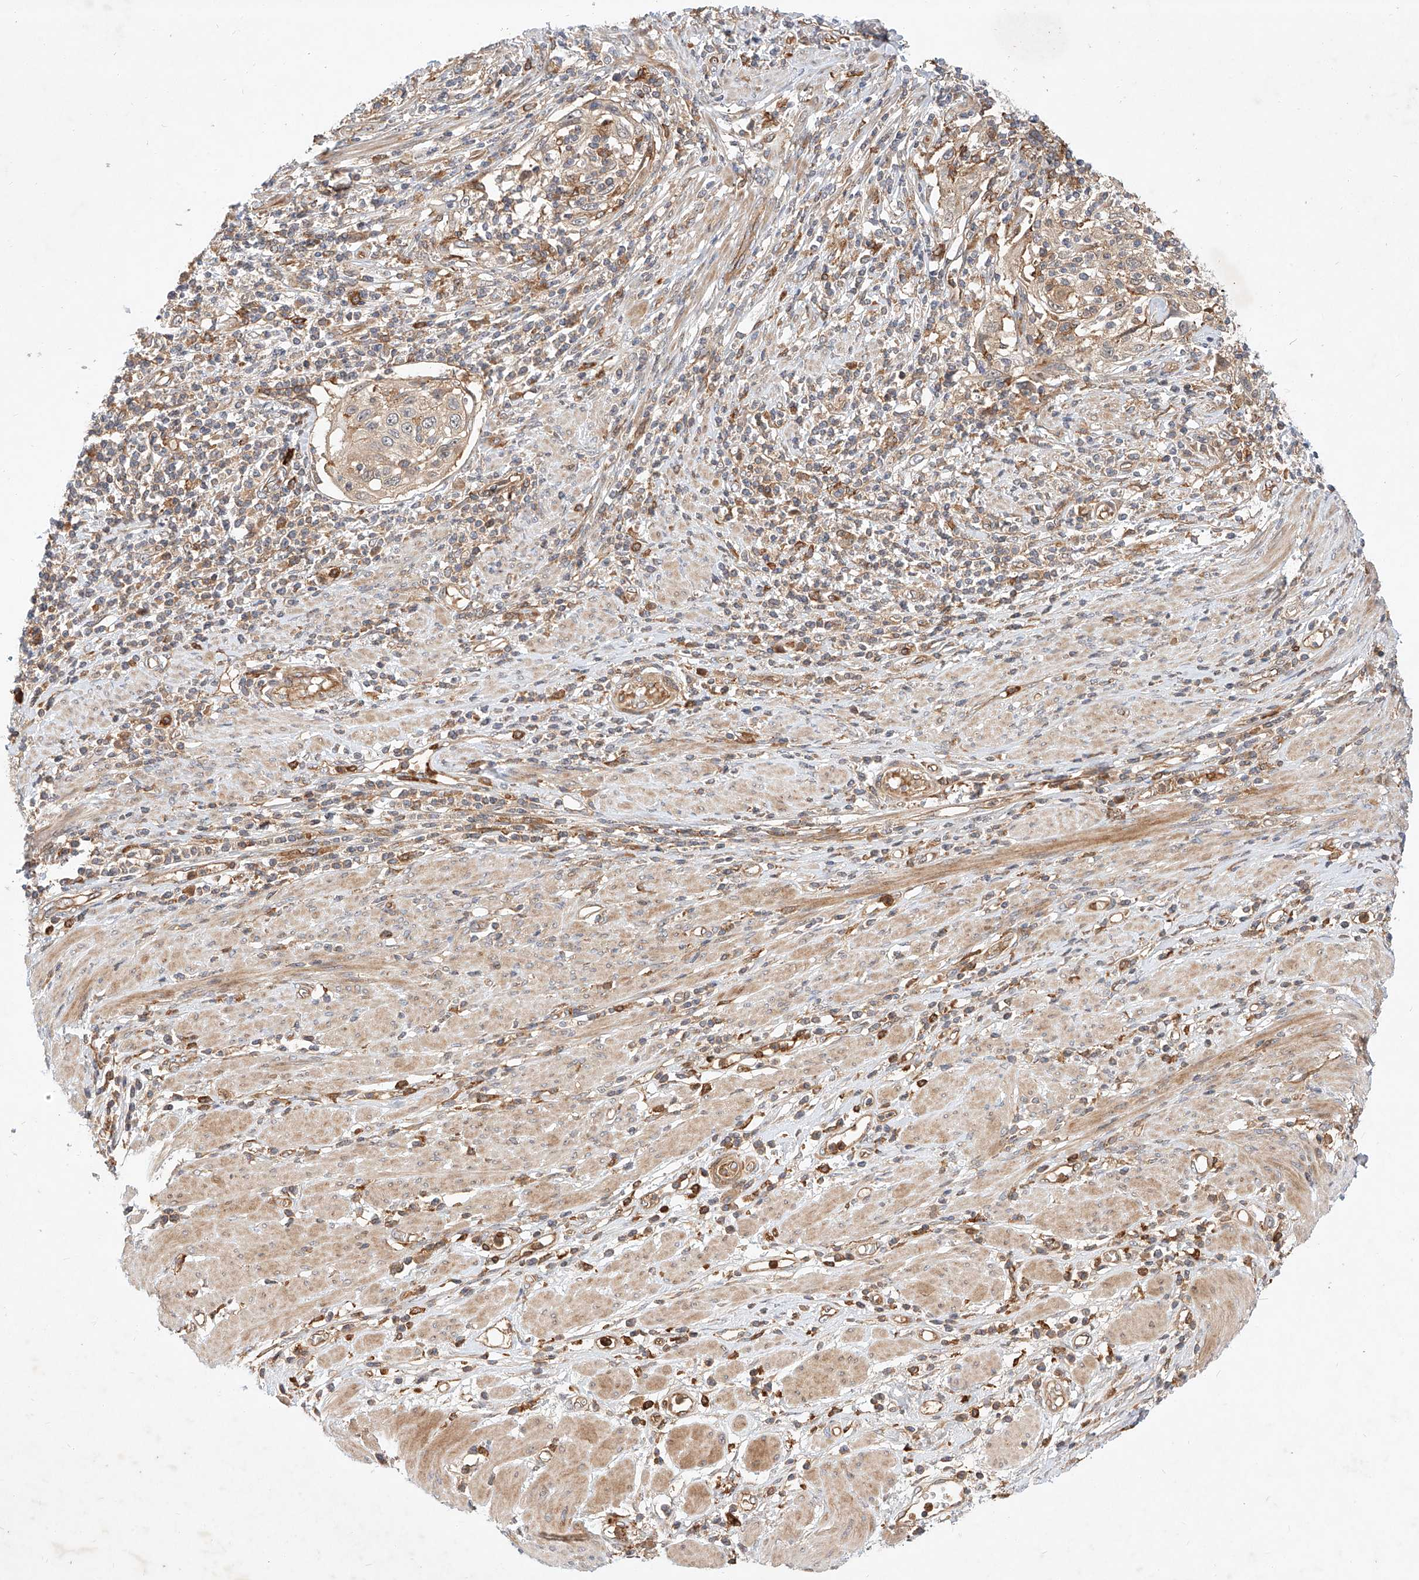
{"staining": {"intensity": "weak", "quantity": "25%-75%", "location": "cytoplasmic/membranous"}, "tissue": "cervical cancer", "cell_type": "Tumor cells", "image_type": "cancer", "snomed": [{"axis": "morphology", "description": "Squamous cell carcinoma, NOS"}, {"axis": "topography", "description": "Cervix"}], "caption": "Cervical squamous cell carcinoma was stained to show a protein in brown. There is low levels of weak cytoplasmic/membranous expression in approximately 25%-75% of tumor cells.", "gene": "NFAM1", "patient": {"sex": "female", "age": 70}}